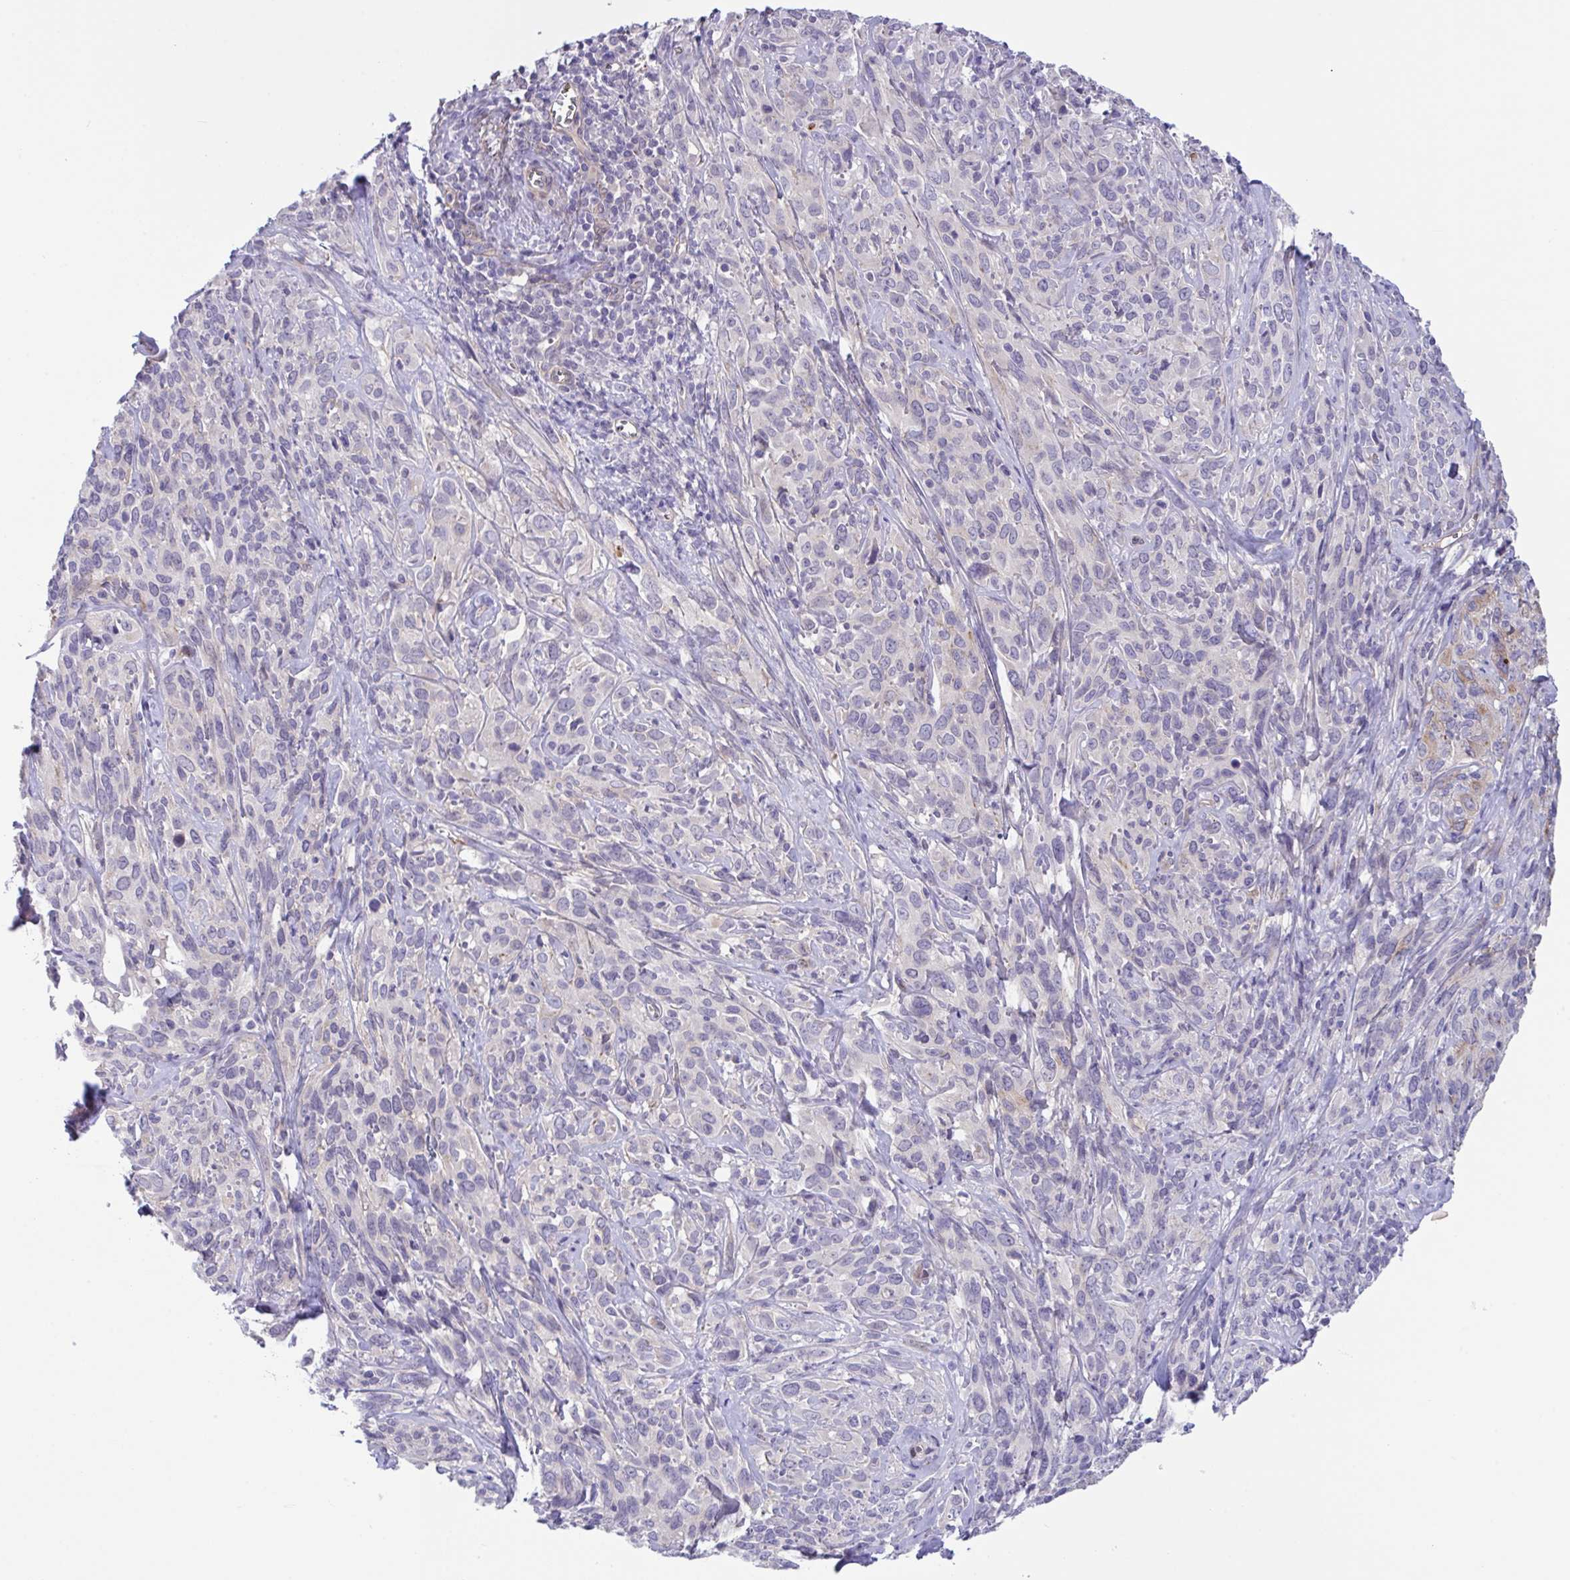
{"staining": {"intensity": "negative", "quantity": "none", "location": "none"}, "tissue": "cervical cancer", "cell_type": "Tumor cells", "image_type": "cancer", "snomed": [{"axis": "morphology", "description": "Normal tissue, NOS"}, {"axis": "morphology", "description": "Squamous cell carcinoma, NOS"}, {"axis": "topography", "description": "Cervix"}], "caption": "An immunohistochemistry photomicrograph of cervical cancer (squamous cell carcinoma) is shown. There is no staining in tumor cells of cervical cancer (squamous cell carcinoma).", "gene": "RHOXF1", "patient": {"sex": "female", "age": 51}}